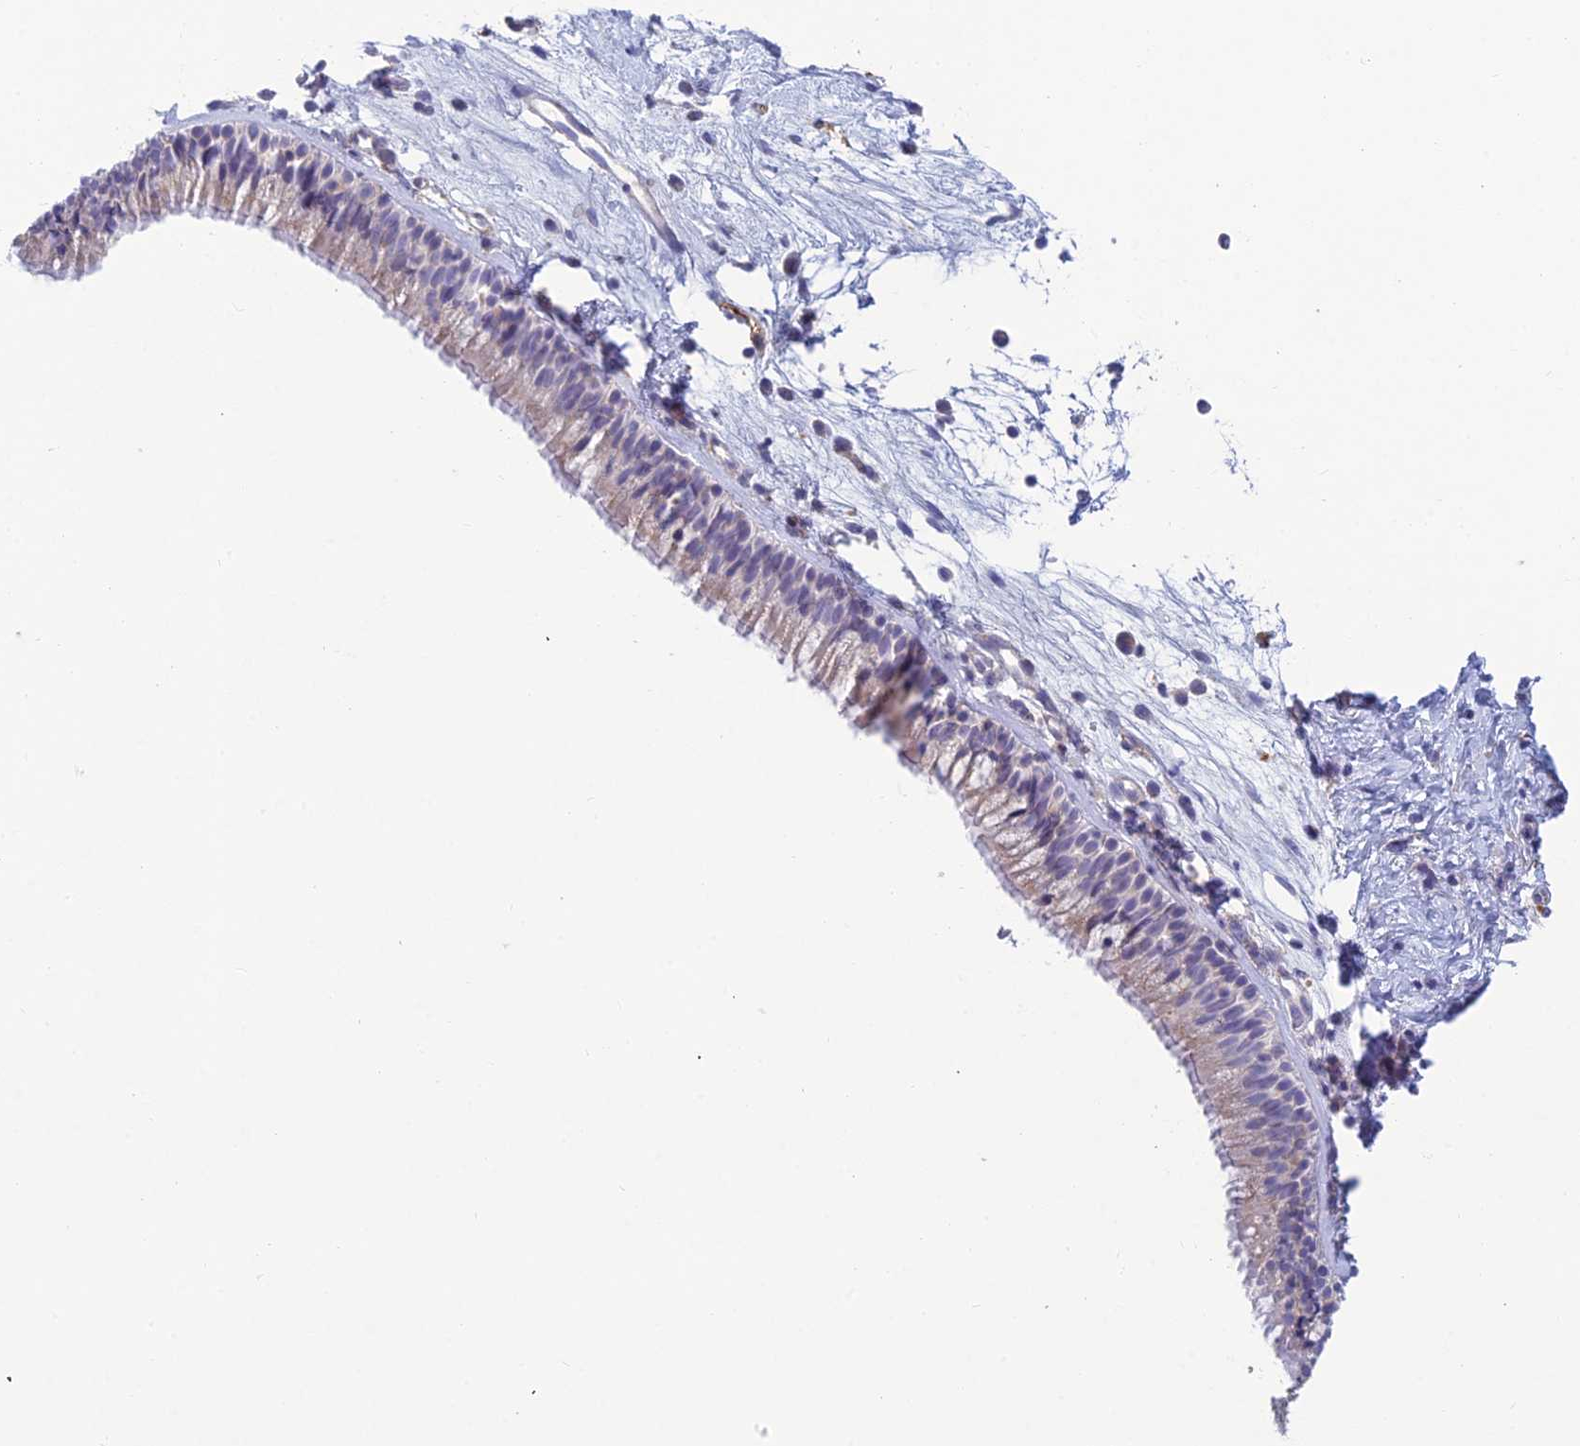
{"staining": {"intensity": "weak", "quantity": "25%-75%", "location": "cytoplasmic/membranous"}, "tissue": "nasopharynx", "cell_type": "Respiratory epithelial cells", "image_type": "normal", "snomed": [{"axis": "morphology", "description": "Normal tissue, NOS"}, {"axis": "morphology", "description": "Inflammation, NOS"}, {"axis": "morphology", "description": "Malignant melanoma, Metastatic site"}, {"axis": "topography", "description": "Nasopharynx"}], "caption": "Immunohistochemical staining of unremarkable nasopharynx shows low levels of weak cytoplasmic/membranous staining in about 25%-75% of respiratory epithelial cells. Using DAB (brown) and hematoxylin (blue) stains, captured at high magnification using brightfield microscopy.", "gene": "FERD3L", "patient": {"sex": "male", "age": 70}}